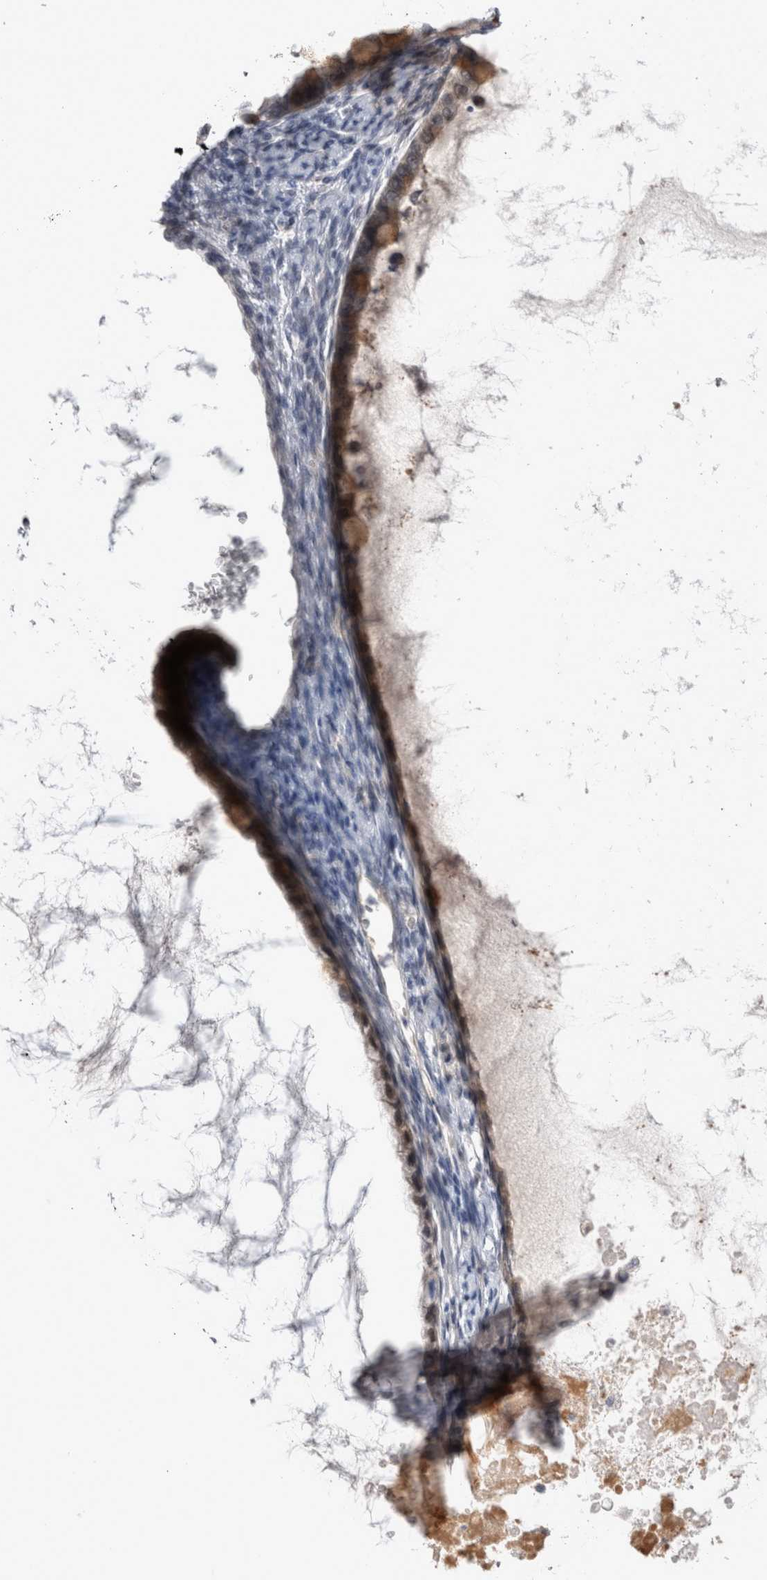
{"staining": {"intensity": "moderate", "quantity": "25%-75%", "location": "cytoplasmic/membranous"}, "tissue": "ovarian cancer", "cell_type": "Tumor cells", "image_type": "cancer", "snomed": [{"axis": "morphology", "description": "Cystadenocarcinoma, mucinous, NOS"}, {"axis": "topography", "description": "Ovary"}], "caption": "Moderate cytoplasmic/membranous expression is appreciated in about 25%-75% of tumor cells in mucinous cystadenocarcinoma (ovarian).", "gene": "CRYBG1", "patient": {"sex": "female", "age": 80}}